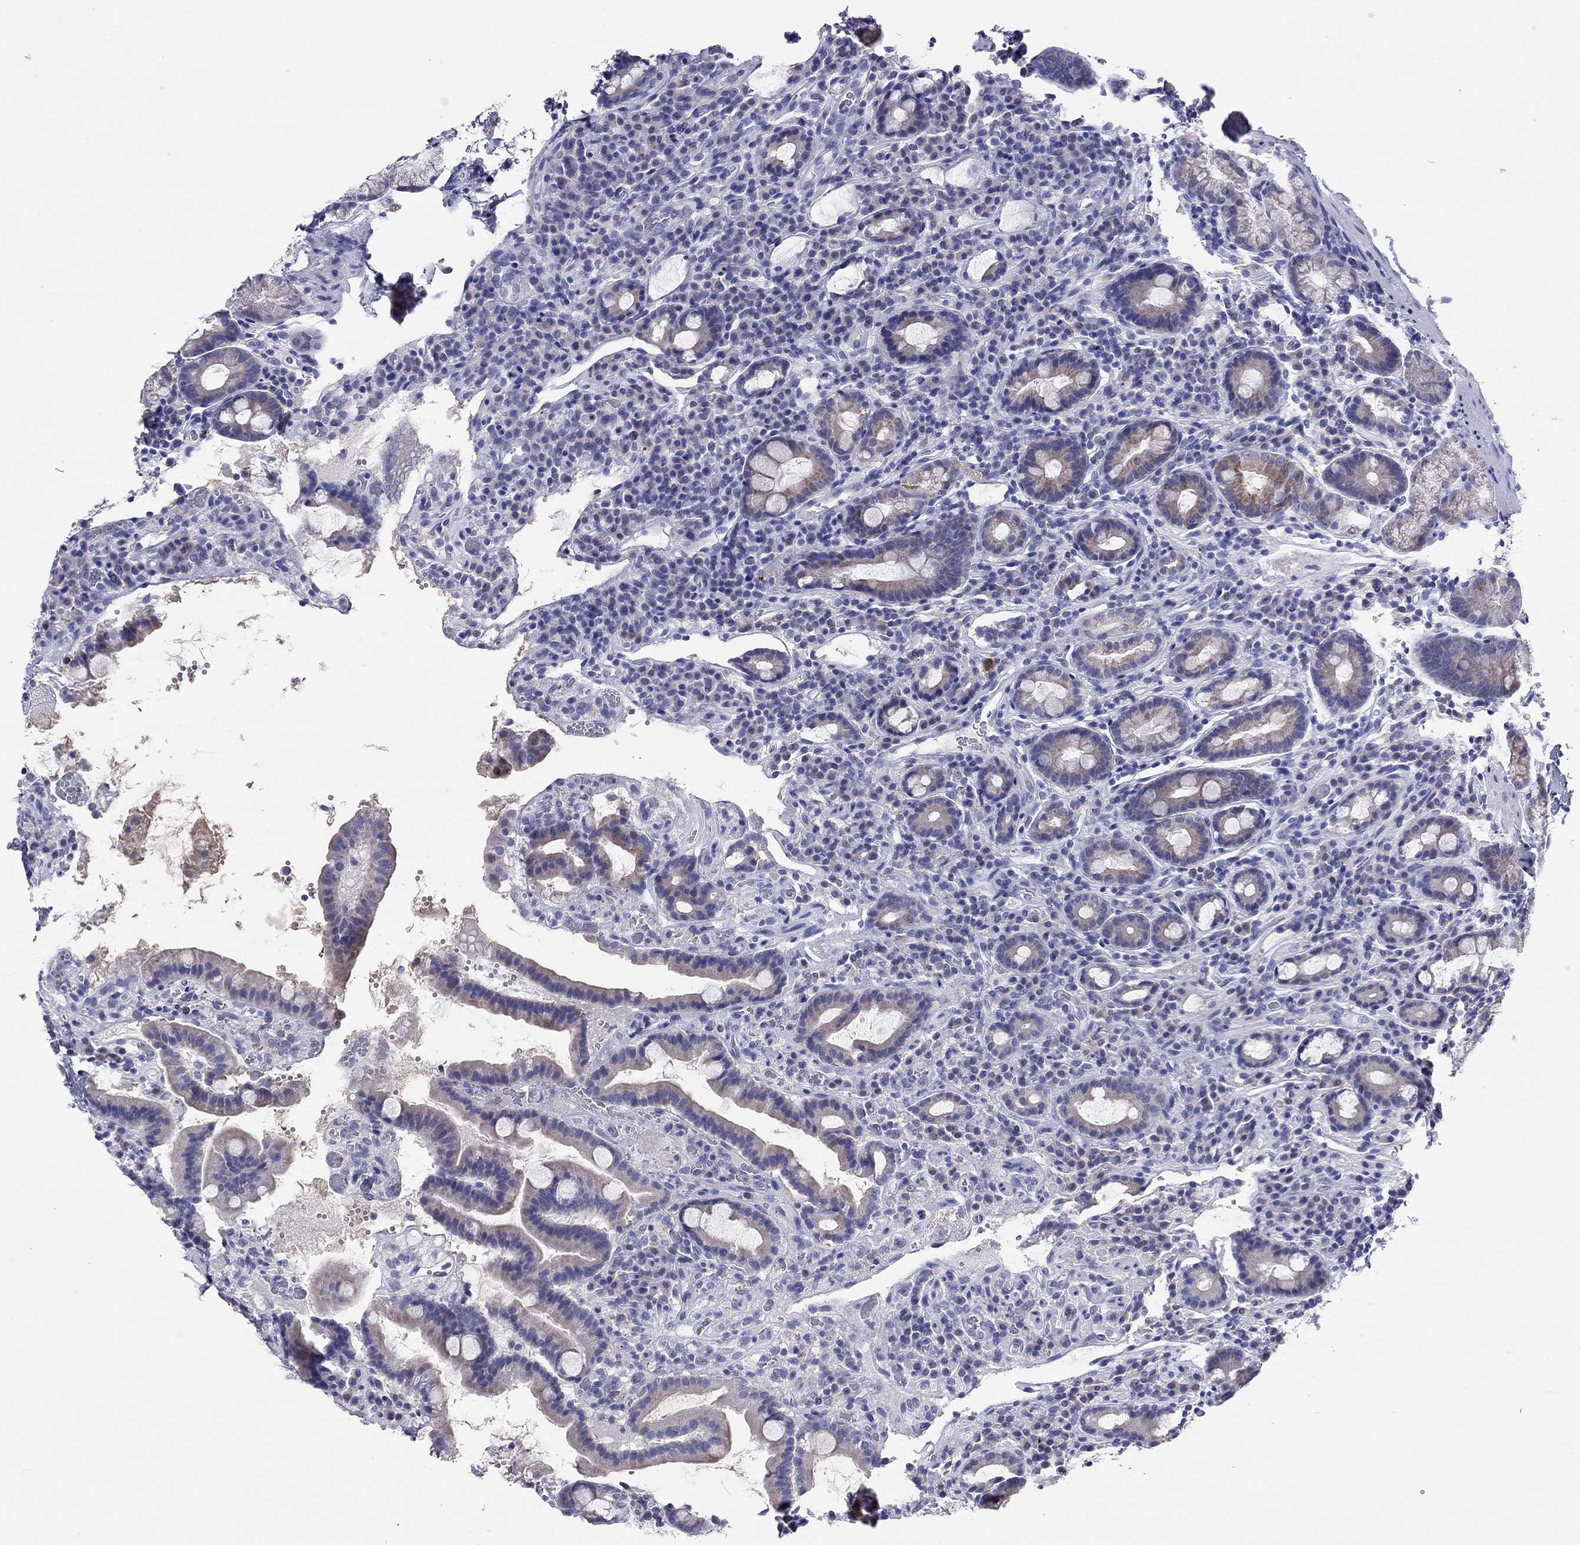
{"staining": {"intensity": "negative", "quantity": "none", "location": "none"}, "tissue": "duodenum", "cell_type": "Glandular cells", "image_type": "normal", "snomed": [{"axis": "morphology", "description": "Normal tissue, NOS"}, {"axis": "topography", "description": "Duodenum"}], "caption": "Immunohistochemistry (IHC) histopathology image of normal duodenum stained for a protein (brown), which demonstrates no positivity in glandular cells.", "gene": "COL9A1", "patient": {"sex": "male", "age": 59}}